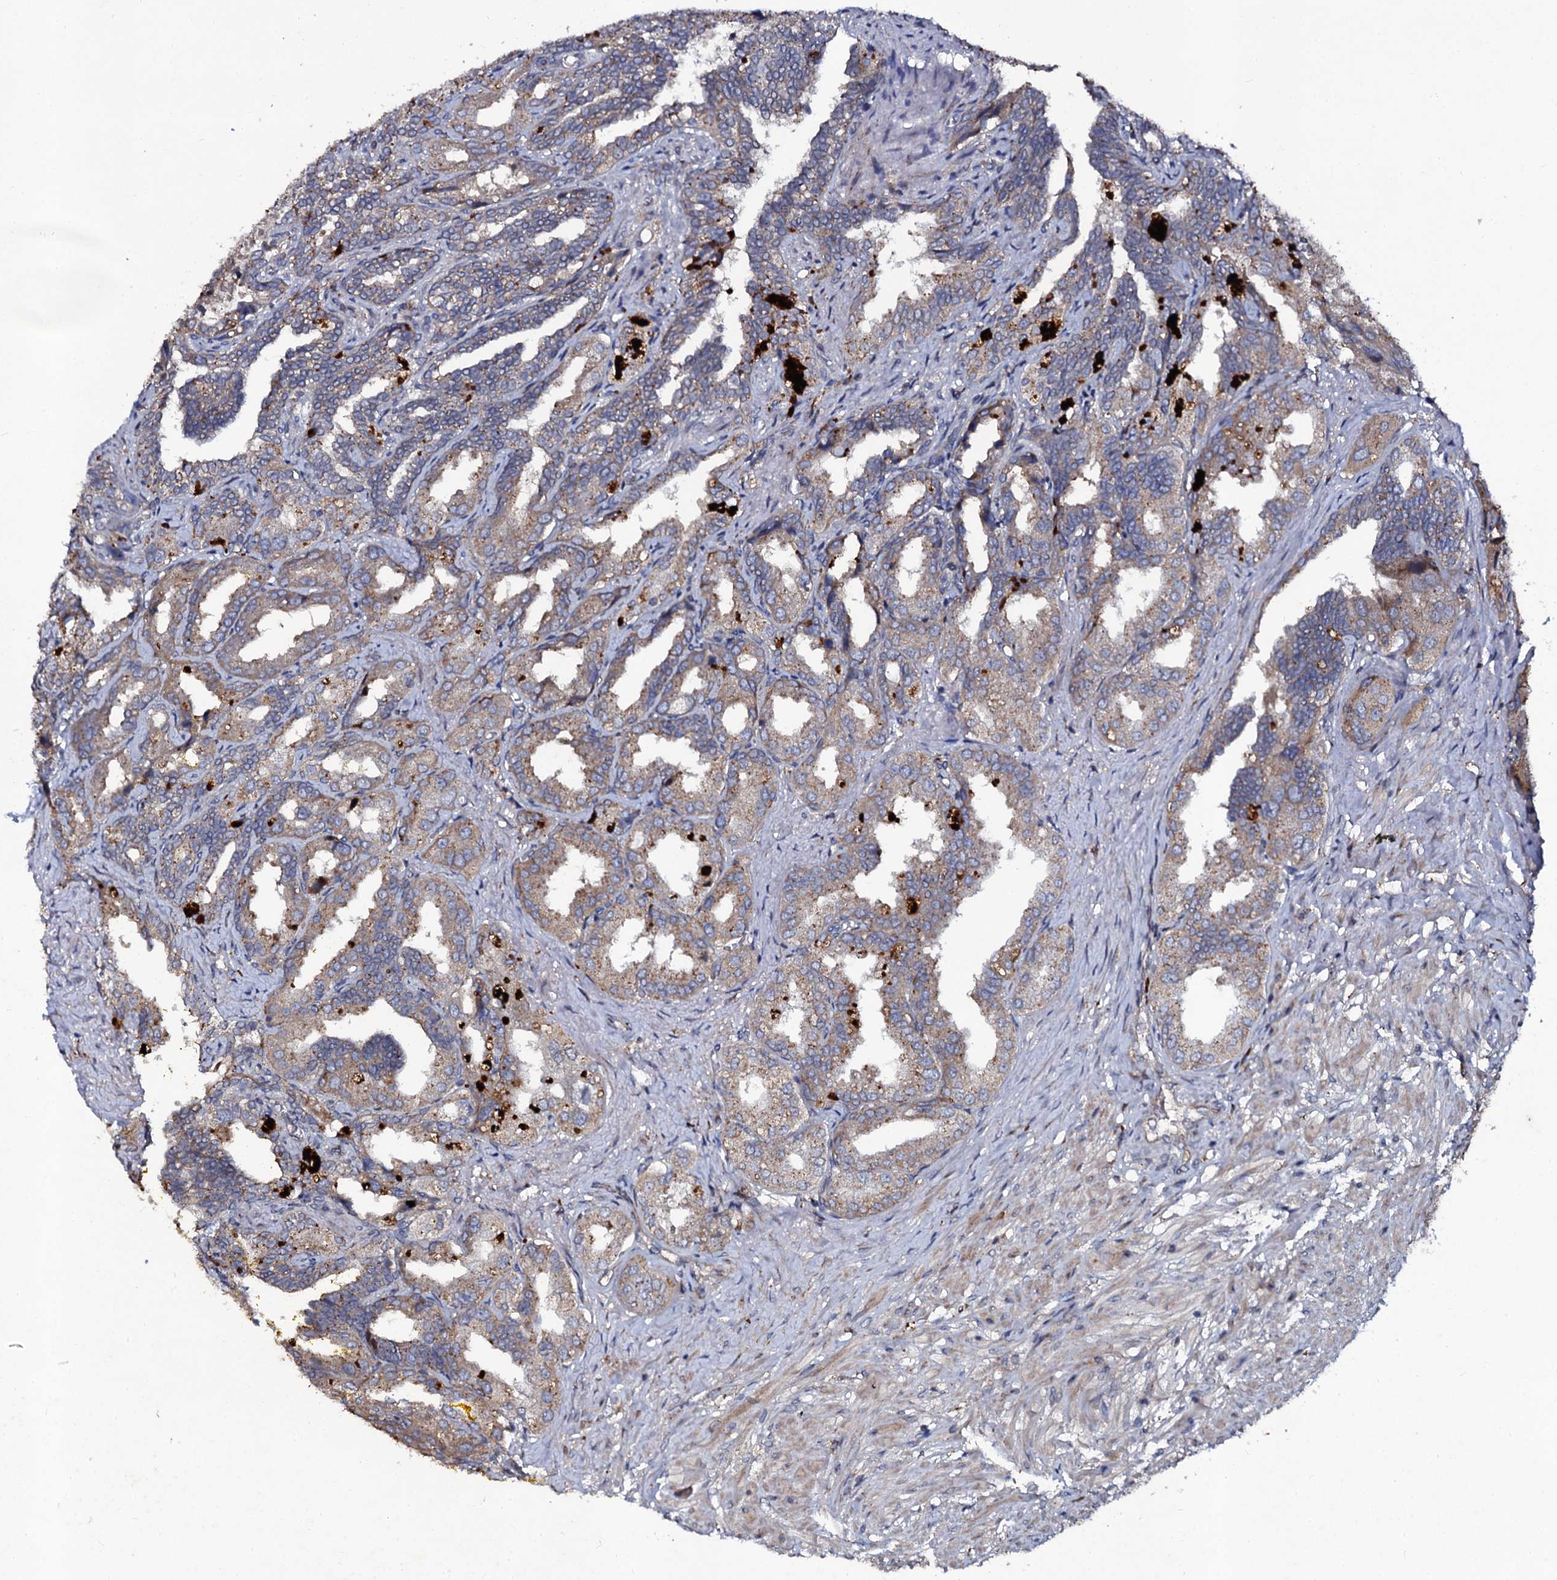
{"staining": {"intensity": "moderate", "quantity": "25%-75%", "location": "cytoplasmic/membranous"}, "tissue": "seminal vesicle", "cell_type": "Glandular cells", "image_type": "normal", "snomed": [{"axis": "morphology", "description": "Normal tissue, NOS"}, {"axis": "topography", "description": "Seminal veicle"}], "caption": "This photomicrograph demonstrates IHC staining of normal seminal vesicle, with medium moderate cytoplasmic/membranous staining in approximately 25%-75% of glandular cells.", "gene": "LRRC28", "patient": {"sex": "male", "age": 63}}